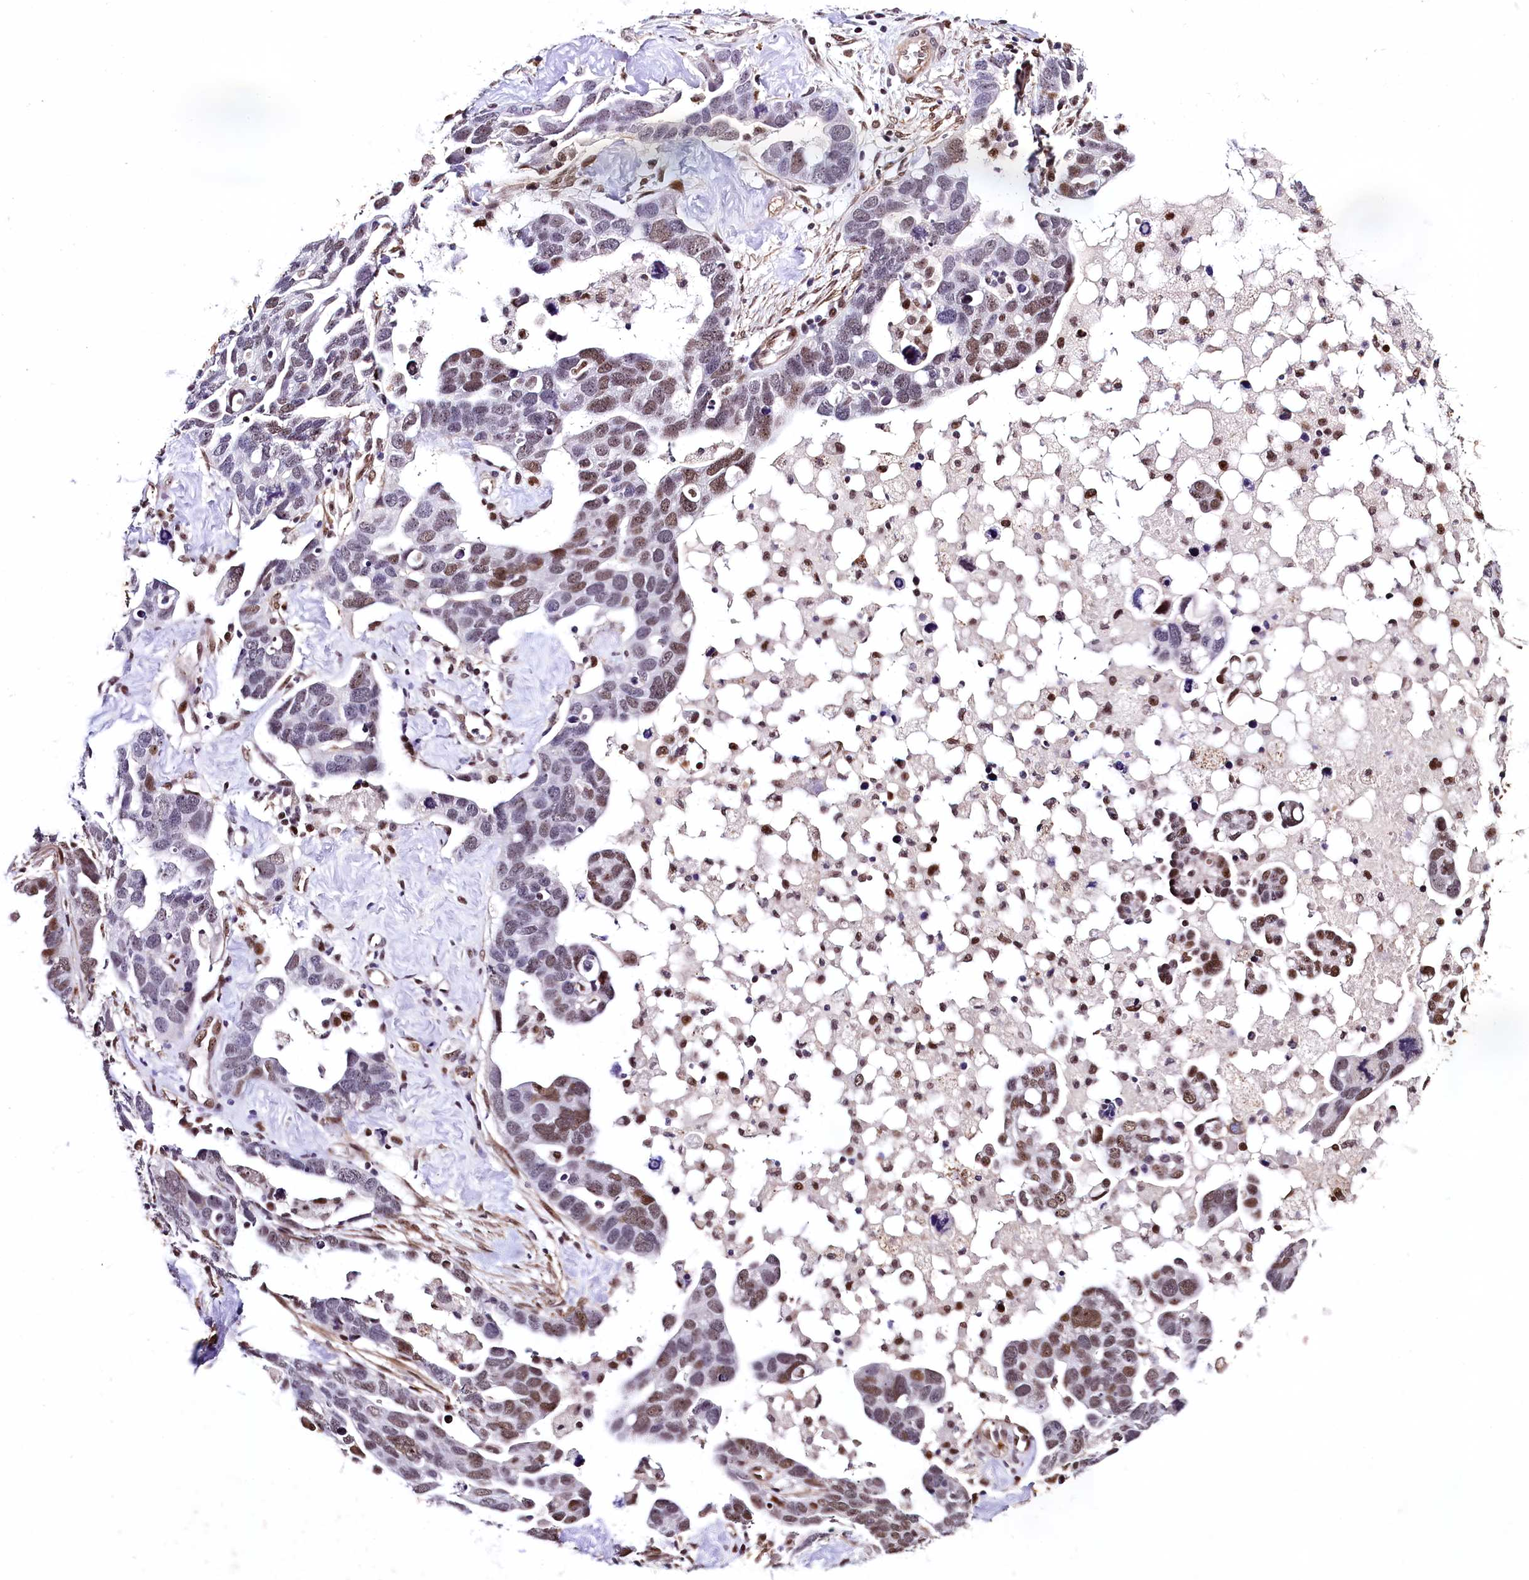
{"staining": {"intensity": "moderate", "quantity": "<25%", "location": "nuclear"}, "tissue": "ovarian cancer", "cell_type": "Tumor cells", "image_type": "cancer", "snomed": [{"axis": "morphology", "description": "Cystadenocarcinoma, serous, NOS"}, {"axis": "topography", "description": "Ovary"}], "caption": "An IHC photomicrograph of neoplastic tissue is shown. Protein staining in brown highlights moderate nuclear positivity in ovarian cancer within tumor cells.", "gene": "SAMD10", "patient": {"sex": "female", "age": 54}}